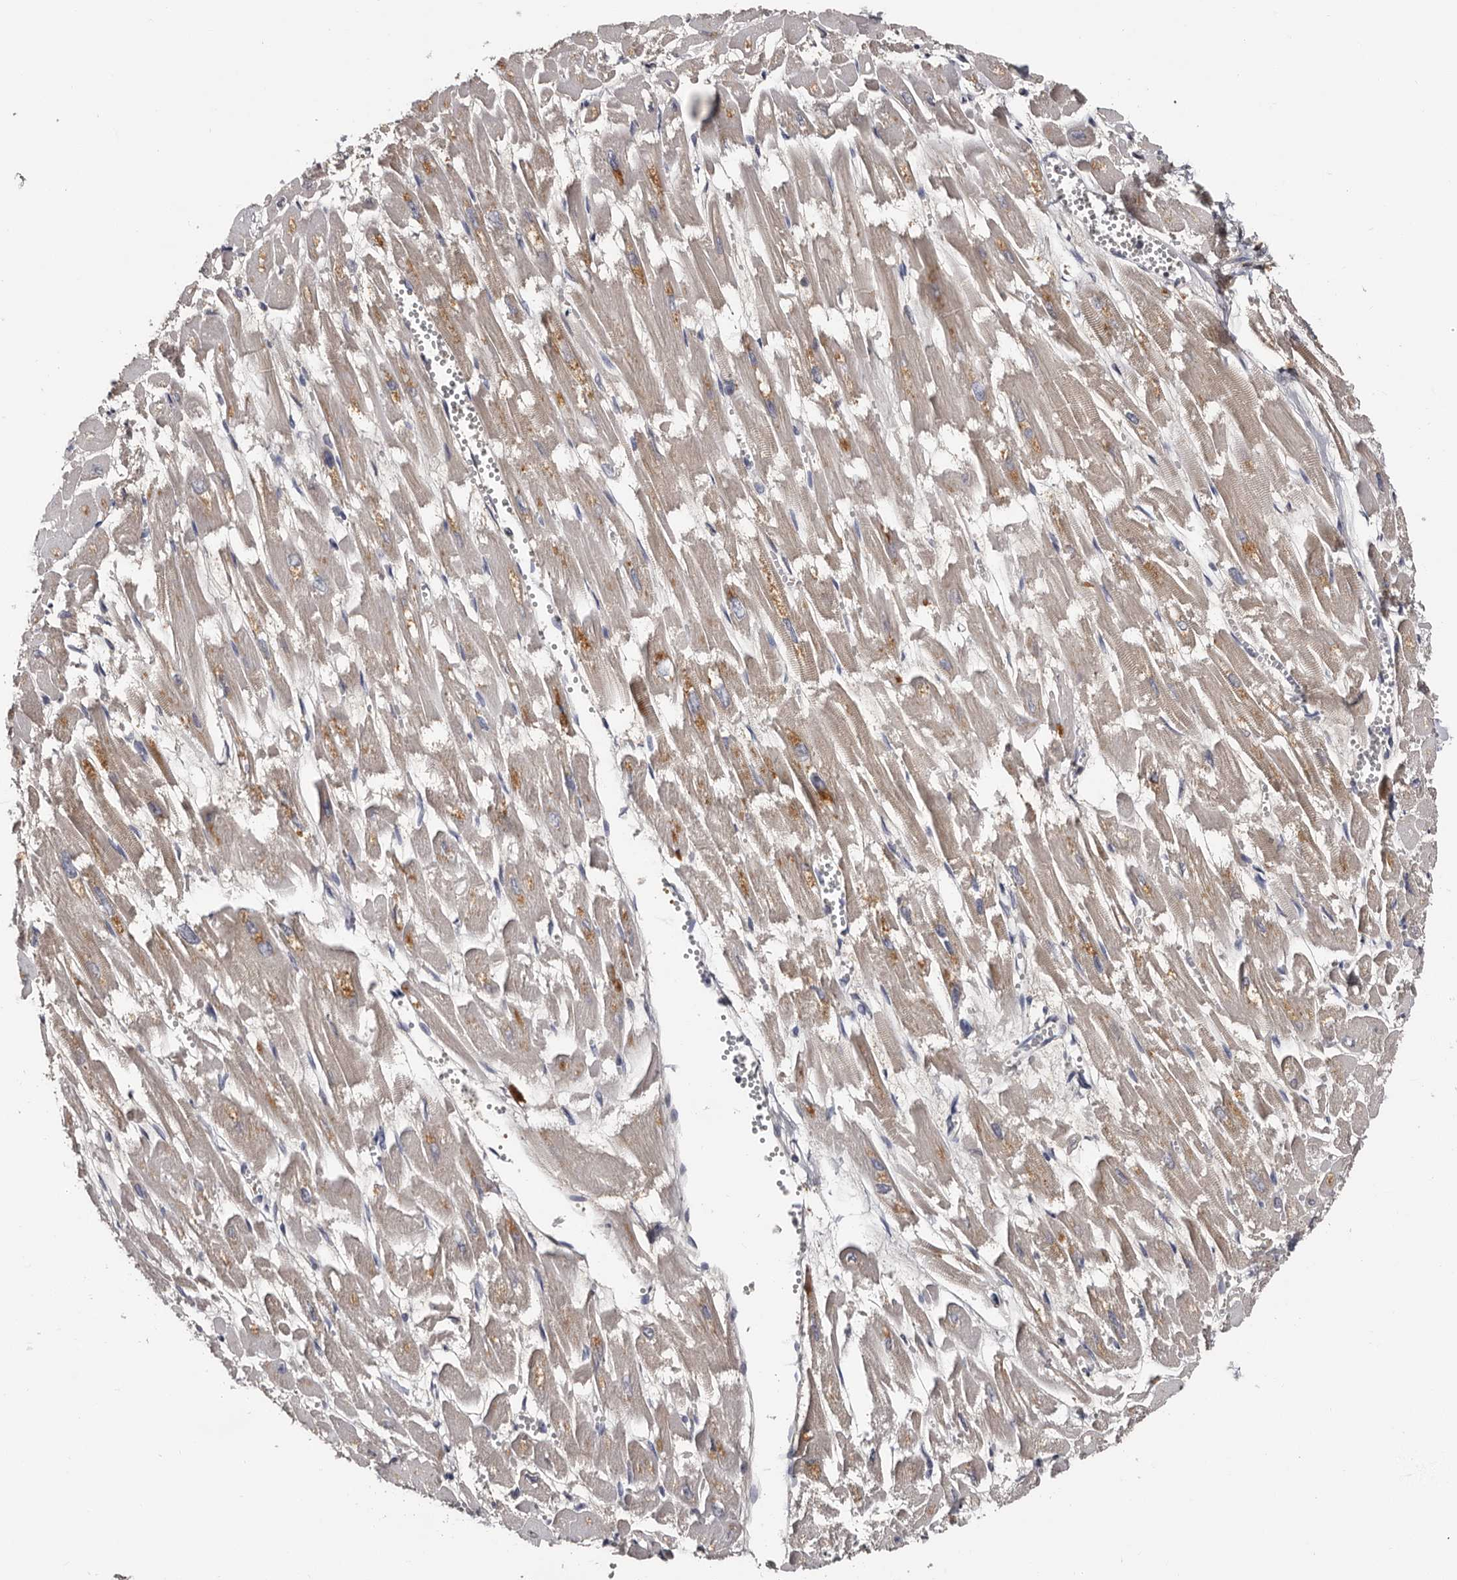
{"staining": {"intensity": "moderate", "quantity": "25%-75%", "location": "cytoplasmic/membranous"}, "tissue": "heart muscle", "cell_type": "Cardiomyocytes", "image_type": "normal", "snomed": [{"axis": "morphology", "description": "Normal tissue, NOS"}, {"axis": "topography", "description": "Heart"}], "caption": "High-power microscopy captured an immunohistochemistry histopathology image of benign heart muscle, revealing moderate cytoplasmic/membranous expression in approximately 25%-75% of cardiomyocytes. (IHC, brightfield microscopy, high magnification).", "gene": "DNPH1", "patient": {"sex": "male", "age": 54}}